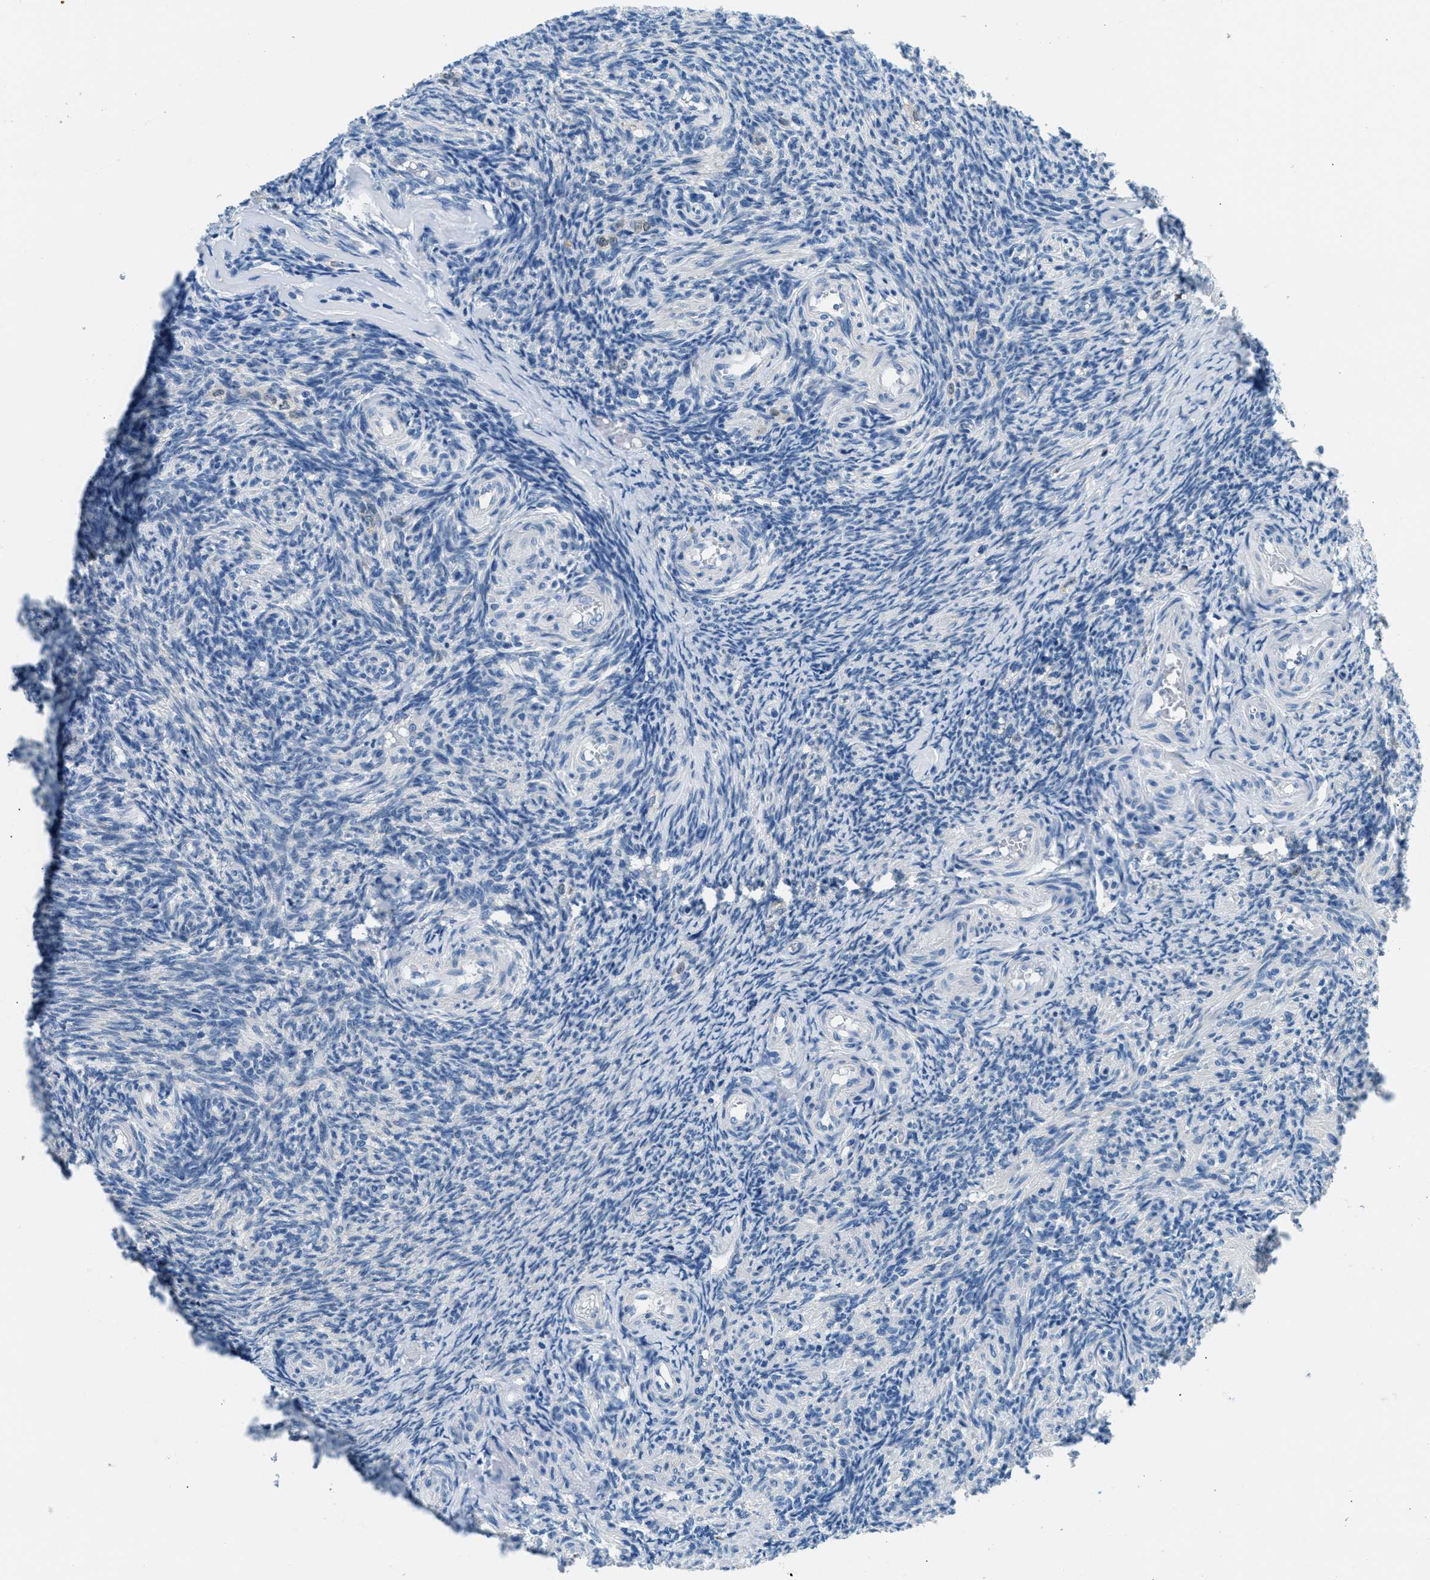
{"staining": {"intensity": "negative", "quantity": "none", "location": "none"}, "tissue": "ovary", "cell_type": "Follicle cells", "image_type": "normal", "snomed": [{"axis": "morphology", "description": "Normal tissue, NOS"}, {"axis": "topography", "description": "Ovary"}], "caption": "Follicle cells show no significant staining in normal ovary. (DAB (3,3'-diaminobenzidine) immunohistochemistry visualized using brightfield microscopy, high magnification).", "gene": "CLDN18", "patient": {"sex": "female", "age": 41}}